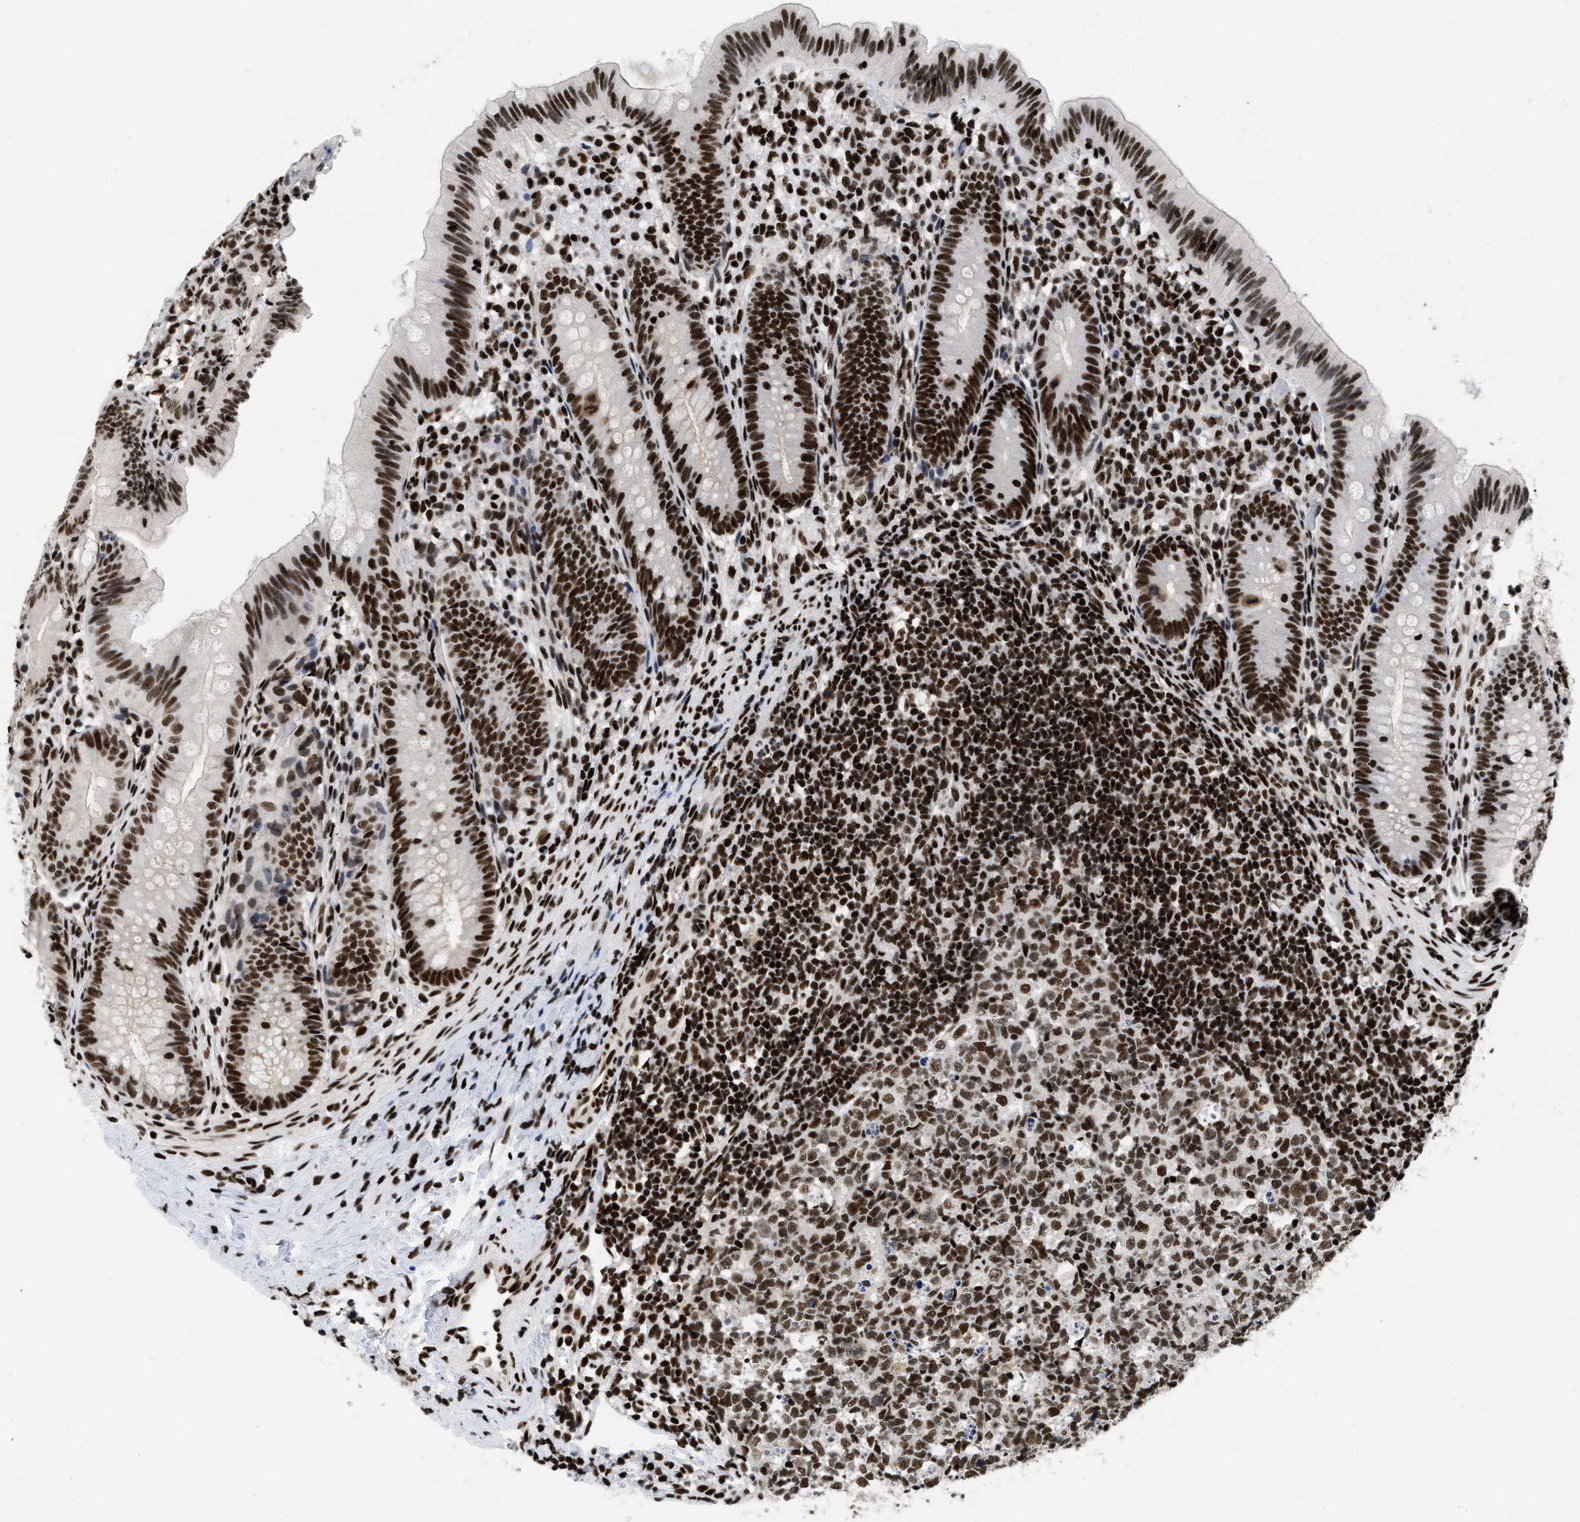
{"staining": {"intensity": "strong", "quantity": ">75%", "location": "nuclear"}, "tissue": "appendix", "cell_type": "Glandular cells", "image_type": "normal", "snomed": [{"axis": "morphology", "description": "Normal tissue, NOS"}, {"axis": "topography", "description": "Appendix"}], "caption": "Normal appendix was stained to show a protein in brown. There is high levels of strong nuclear staining in approximately >75% of glandular cells. The protein of interest is stained brown, and the nuclei are stained in blue (DAB IHC with brightfield microscopy, high magnification).", "gene": "CREB1", "patient": {"sex": "male", "age": 1}}